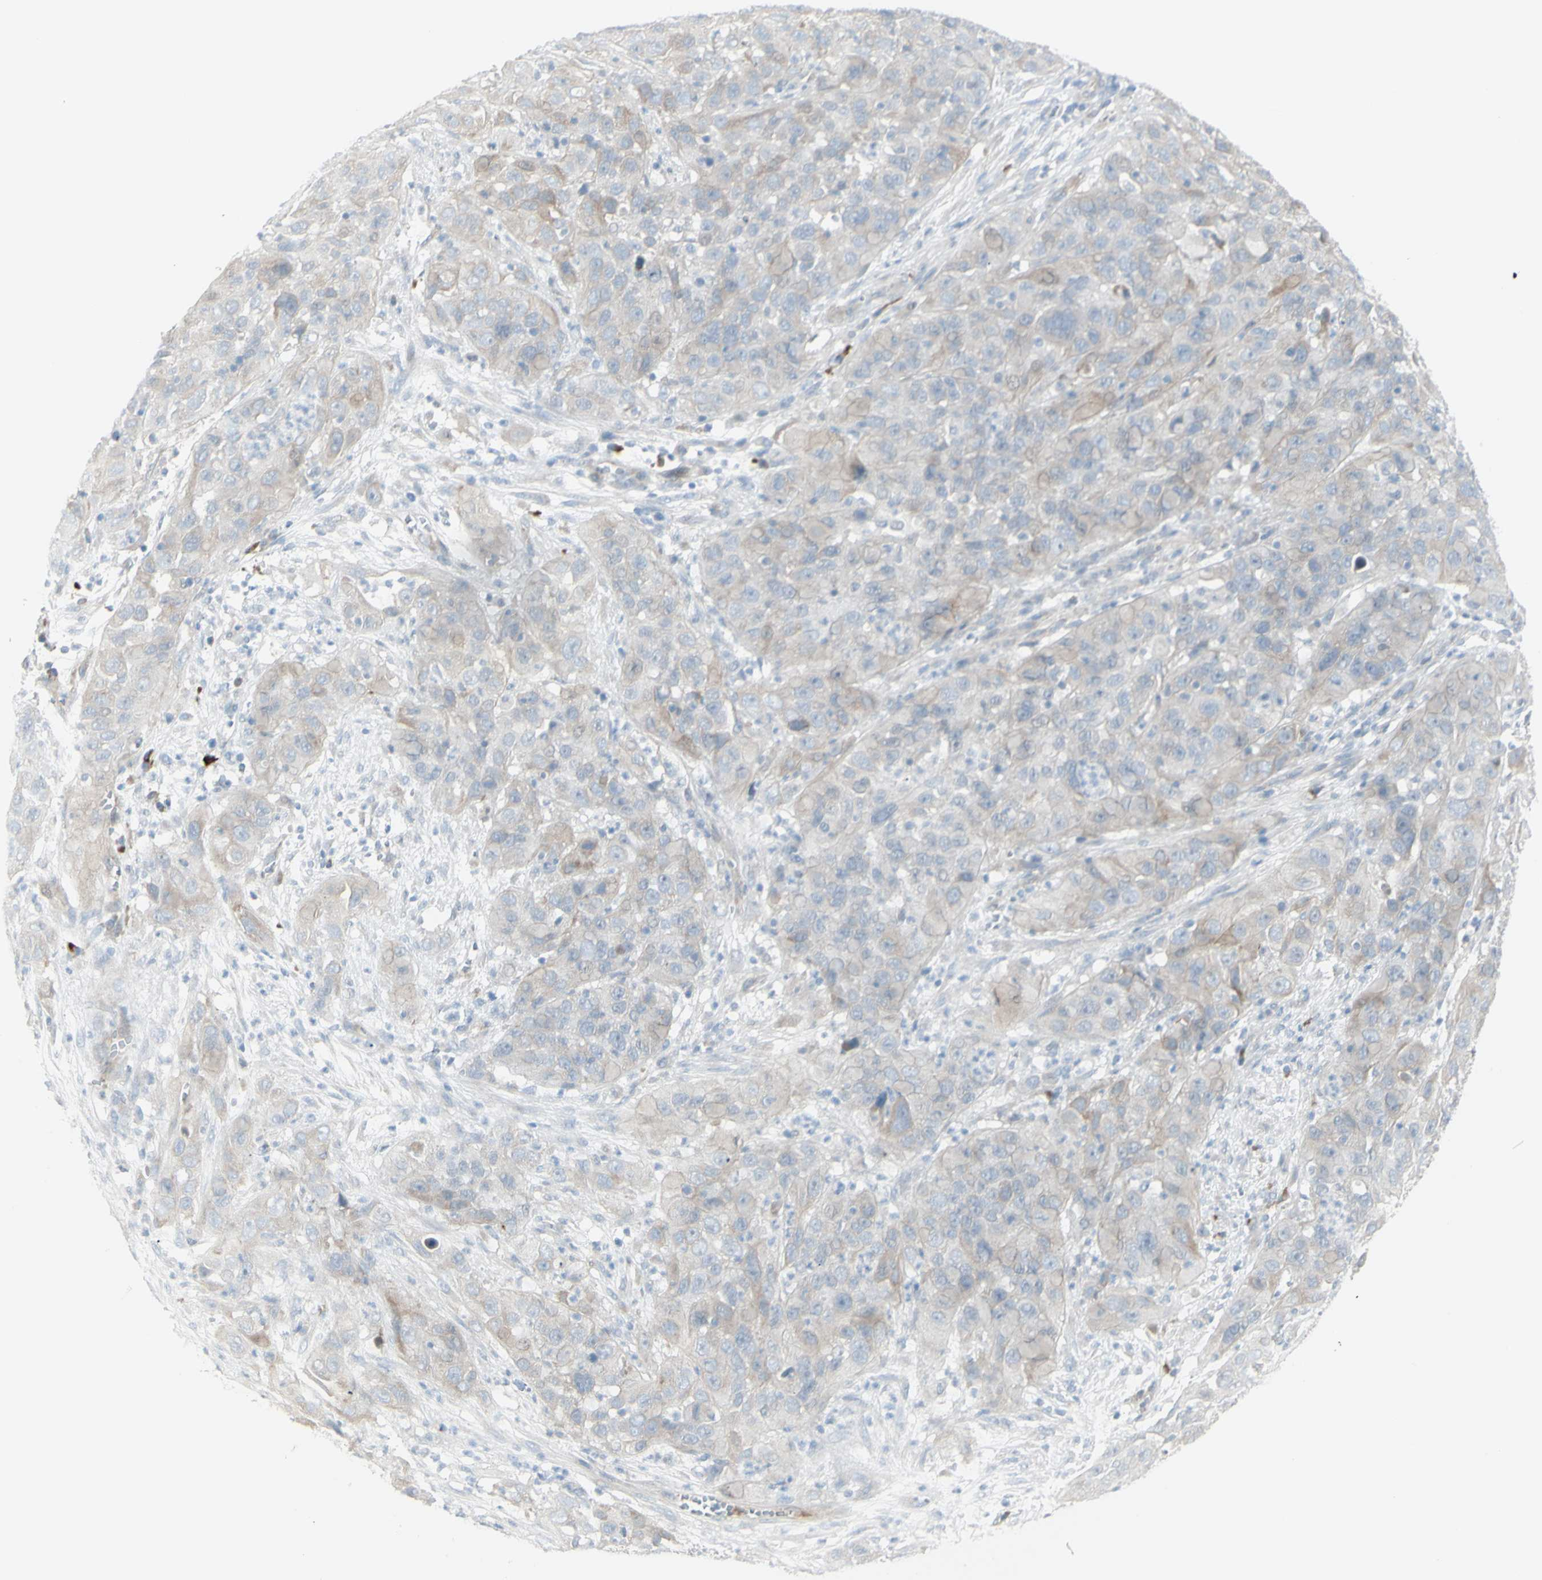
{"staining": {"intensity": "negative", "quantity": "none", "location": "none"}, "tissue": "cervical cancer", "cell_type": "Tumor cells", "image_type": "cancer", "snomed": [{"axis": "morphology", "description": "Squamous cell carcinoma, NOS"}, {"axis": "topography", "description": "Cervix"}], "caption": "Immunohistochemical staining of cervical cancer (squamous cell carcinoma) exhibits no significant staining in tumor cells. (DAB IHC visualized using brightfield microscopy, high magnification).", "gene": "NDST4", "patient": {"sex": "female", "age": 32}}